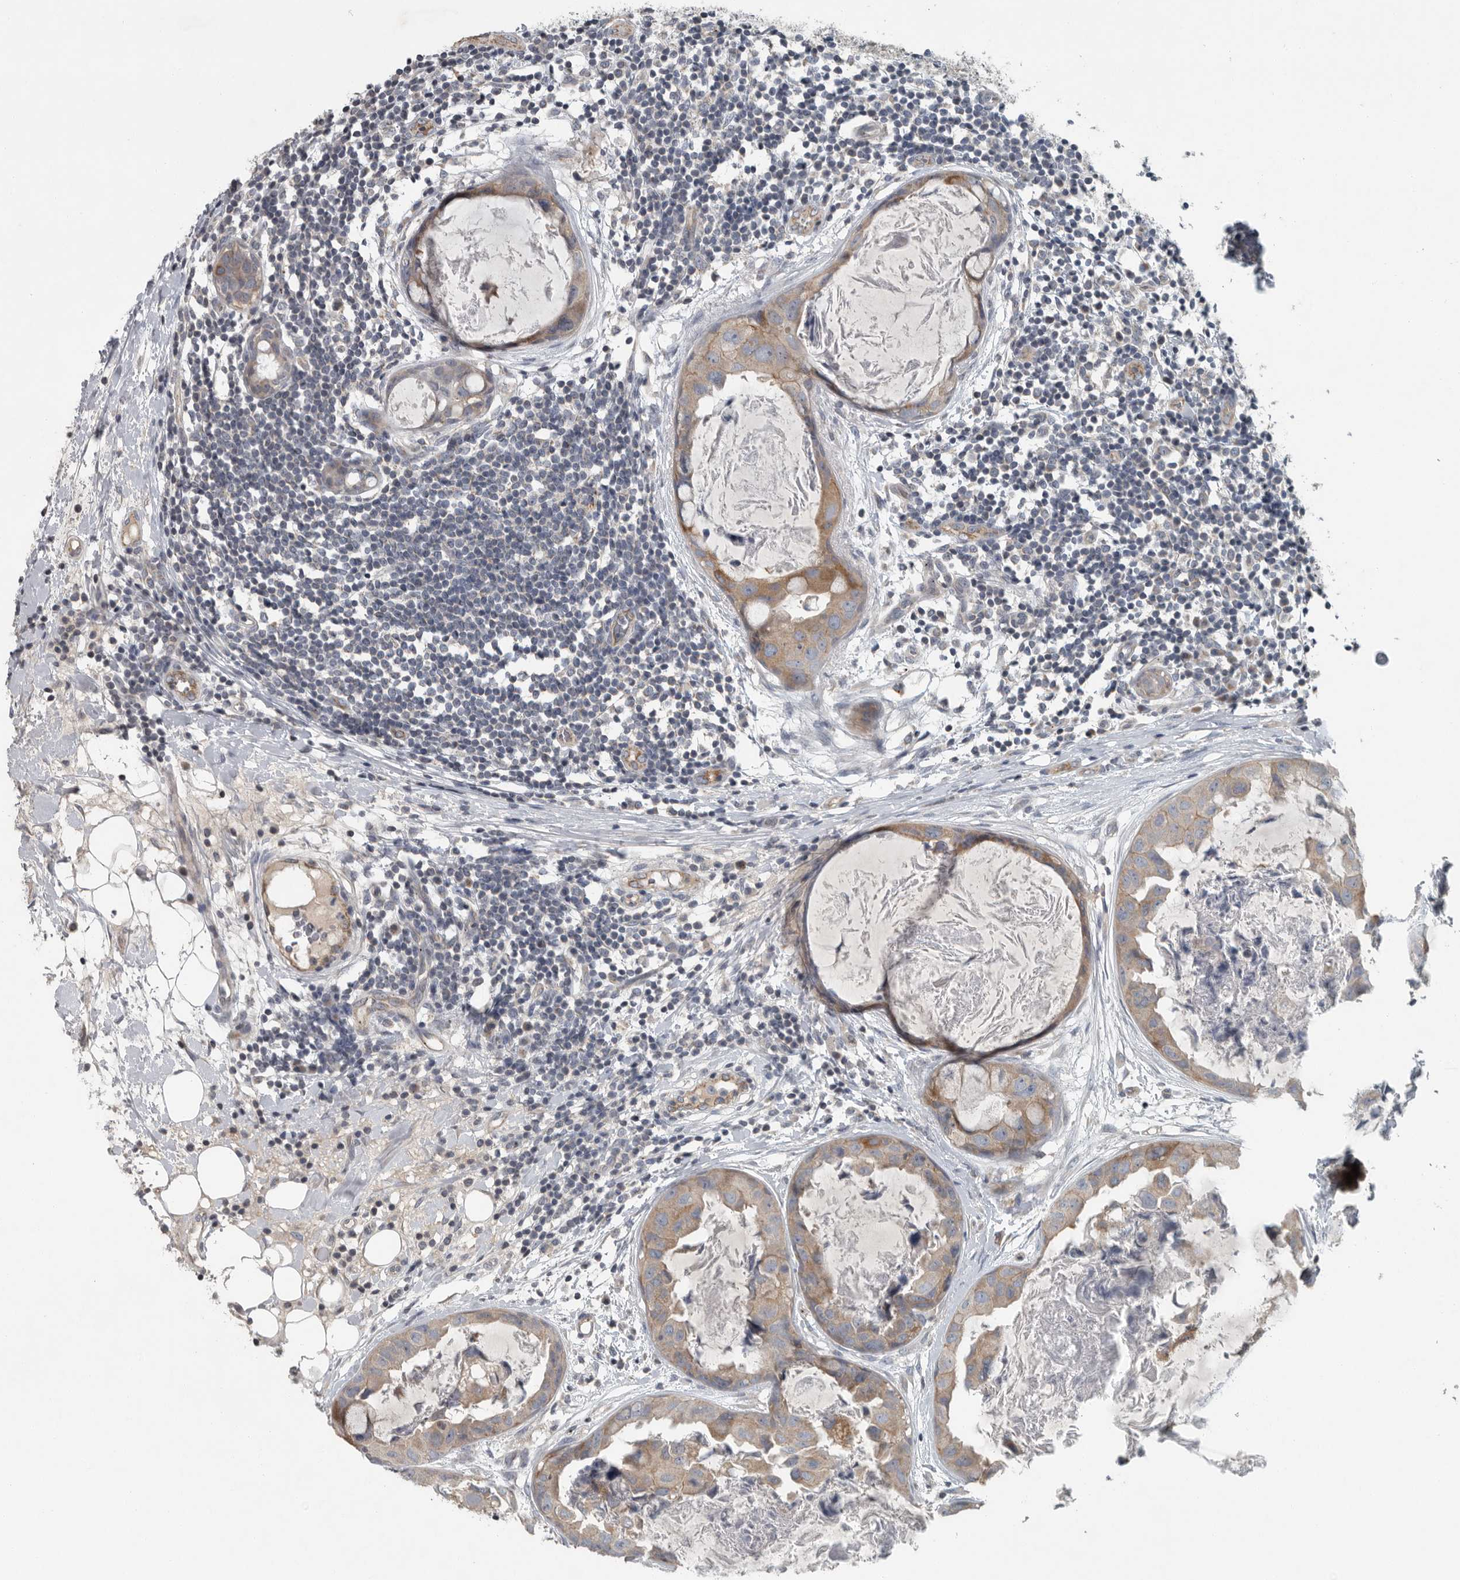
{"staining": {"intensity": "moderate", "quantity": "<25%", "location": "cytoplasmic/membranous"}, "tissue": "breast cancer", "cell_type": "Tumor cells", "image_type": "cancer", "snomed": [{"axis": "morphology", "description": "Duct carcinoma"}, {"axis": "topography", "description": "Breast"}], "caption": "Brown immunohistochemical staining in human breast cancer displays moderate cytoplasmic/membranous positivity in about <25% of tumor cells.", "gene": "MPP3", "patient": {"sex": "female", "age": 40}}